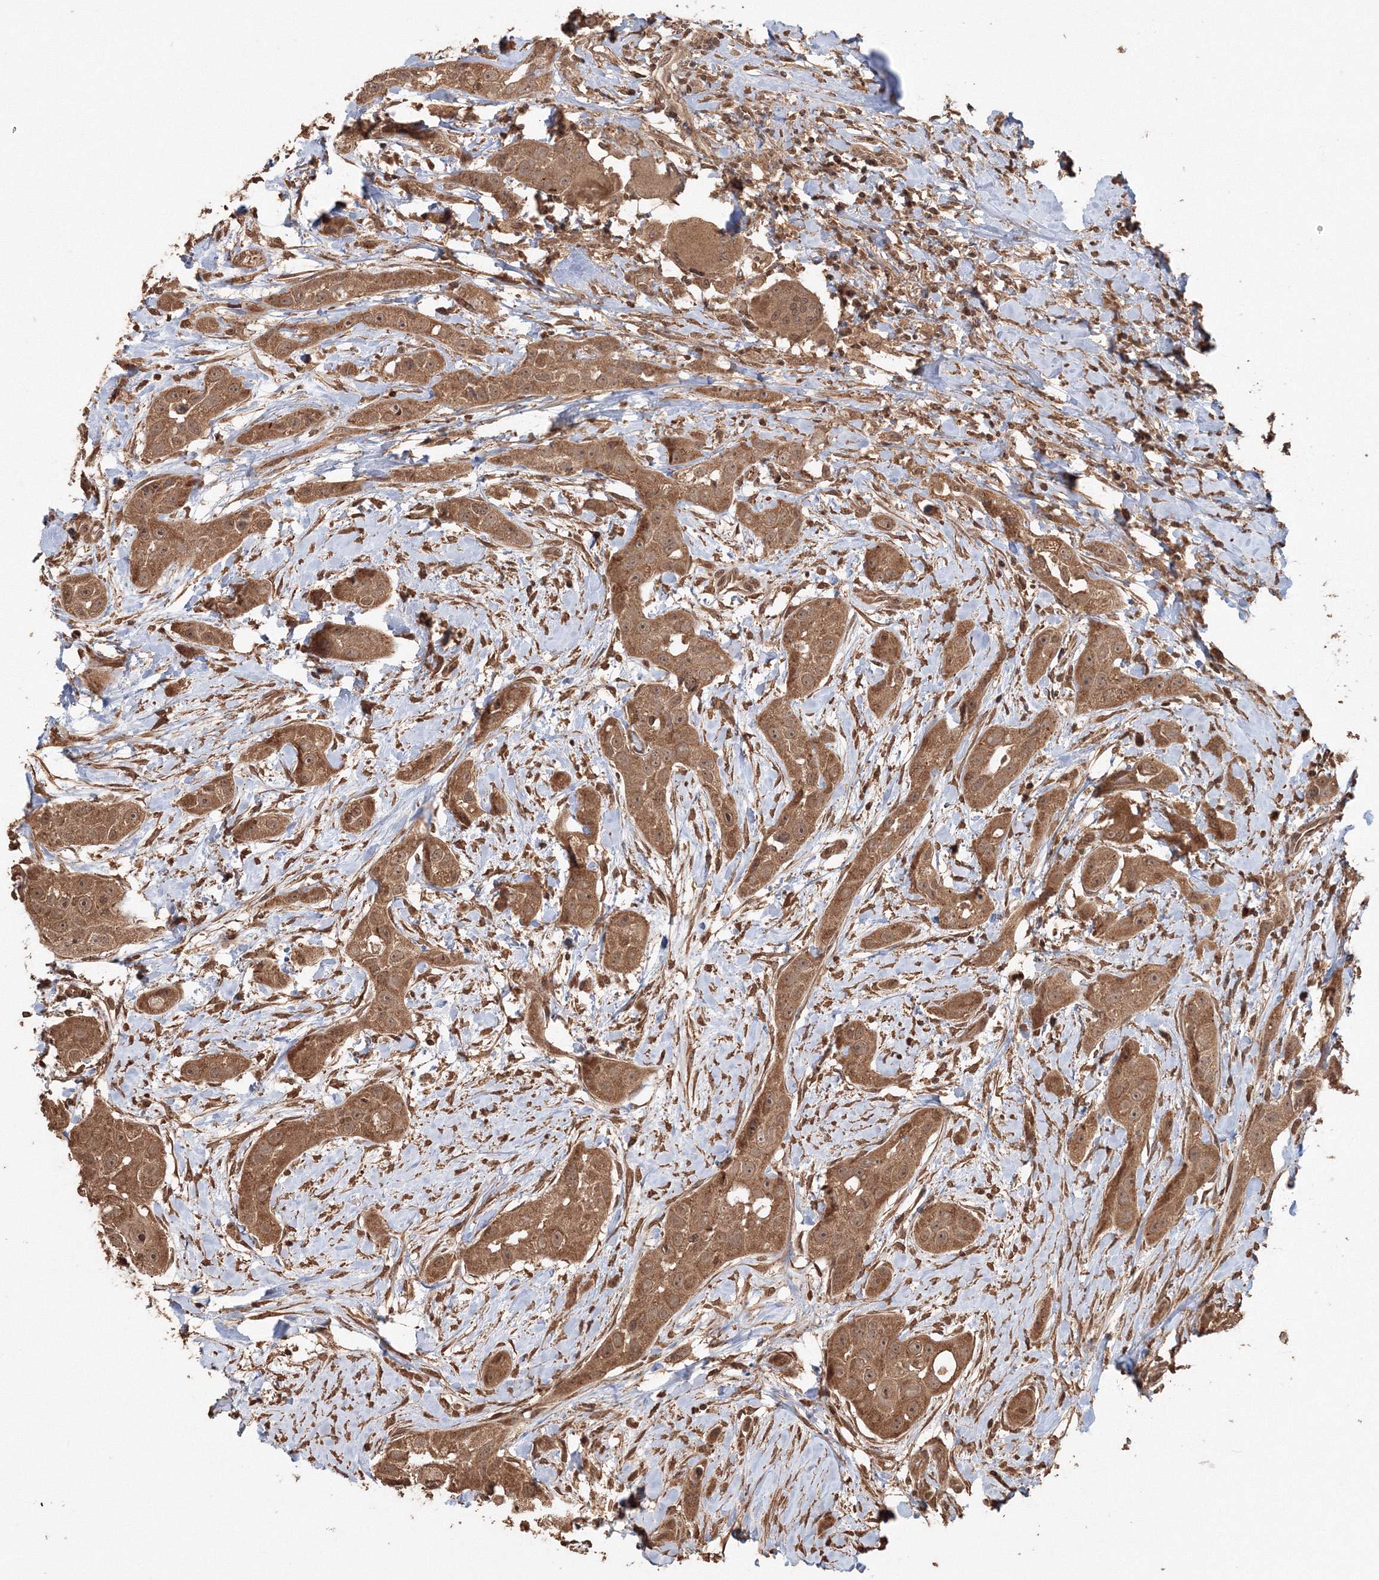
{"staining": {"intensity": "moderate", "quantity": ">75%", "location": "cytoplasmic/membranous,nuclear"}, "tissue": "head and neck cancer", "cell_type": "Tumor cells", "image_type": "cancer", "snomed": [{"axis": "morphology", "description": "Normal tissue, NOS"}, {"axis": "morphology", "description": "Squamous cell carcinoma, NOS"}, {"axis": "topography", "description": "Skeletal muscle"}, {"axis": "topography", "description": "Head-Neck"}], "caption": "Protein expression analysis of squamous cell carcinoma (head and neck) exhibits moderate cytoplasmic/membranous and nuclear positivity in approximately >75% of tumor cells.", "gene": "CCDC122", "patient": {"sex": "male", "age": 51}}